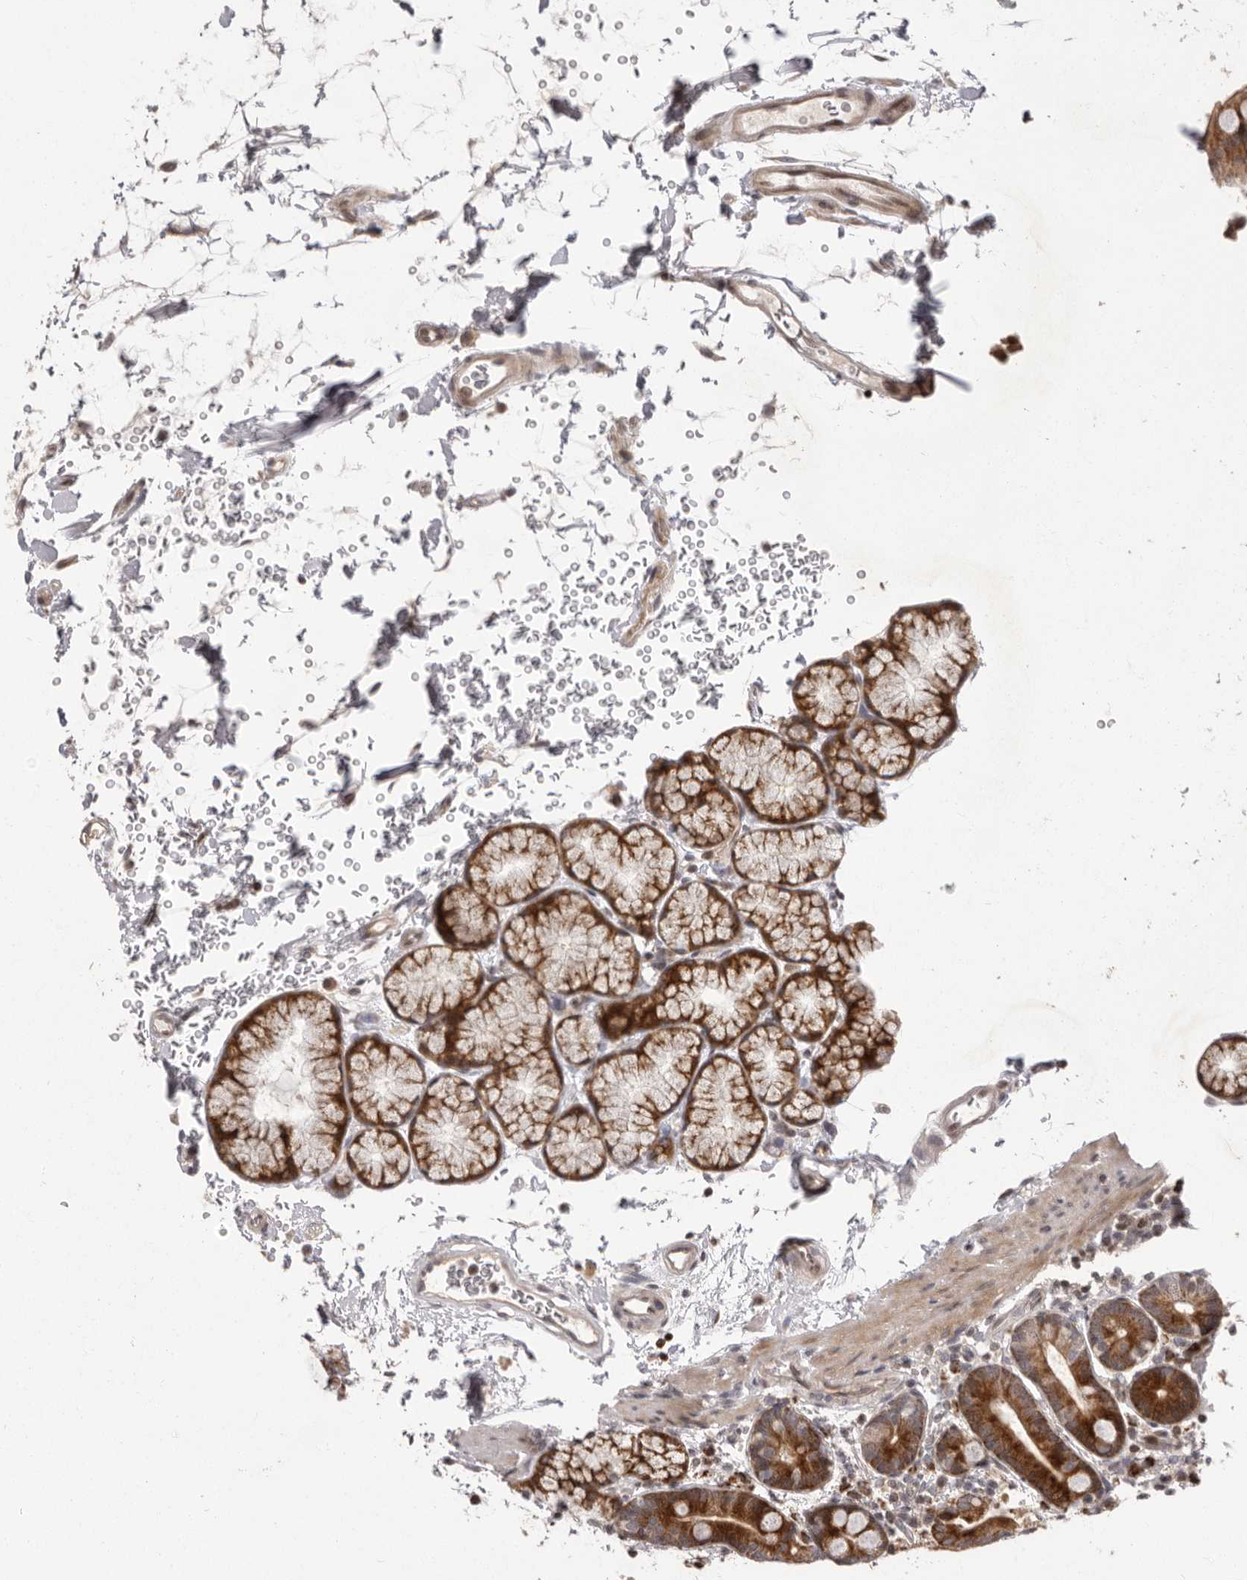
{"staining": {"intensity": "strong", "quantity": ">75%", "location": "cytoplasmic/membranous"}, "tissue": "duodenum", "cell_type": "Glandular cells", "image_type": "normal", "snomed": [{"axis": "morphology", "description": "Normal tissue, NOS"}, {"axis": "topography", "description": "Duodenum"}], "caption": "This histopathology image demonstrates IHC staining of unremarkable human duodenum, with high strong cytoplasmic/membranous staining in approximately >75% of glandular cells.", "gene": "AZIN1", "patient": {"sex": "male", "age": 54}}